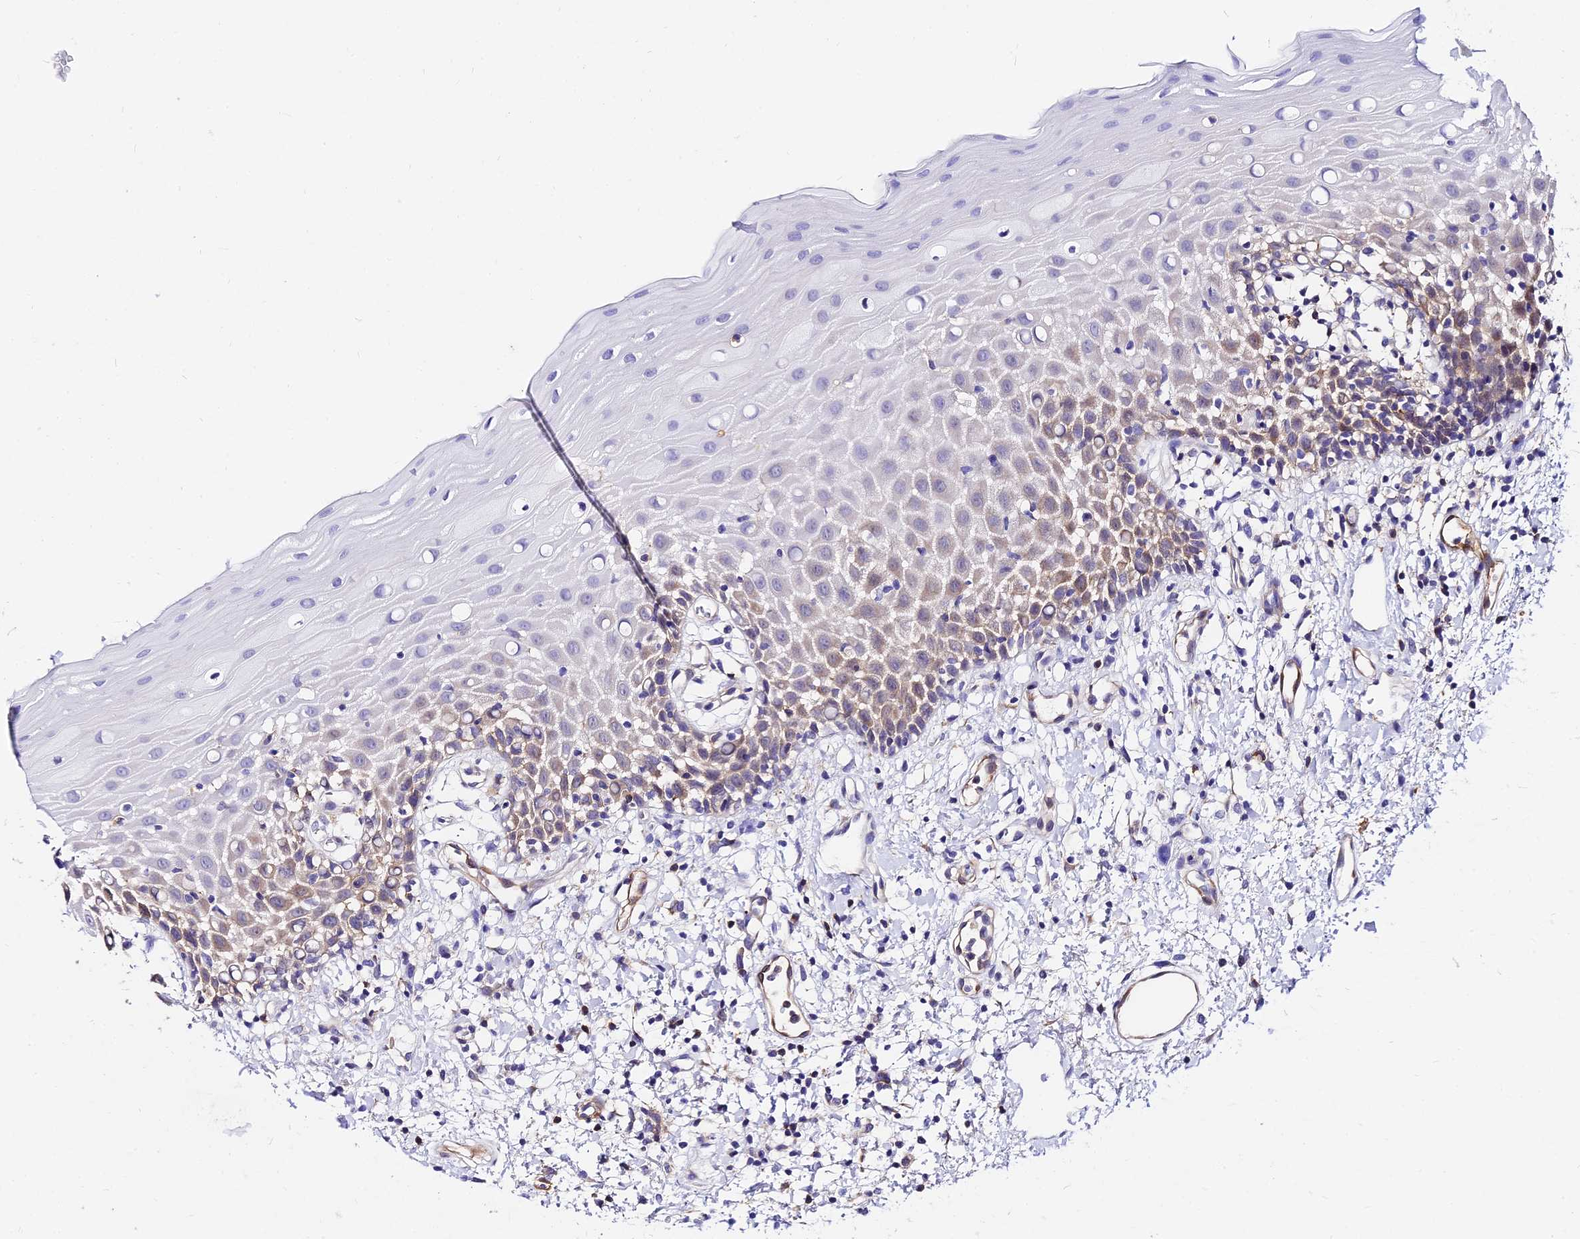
{"staining": {"intensity": "moderate", "quantity": "<25%", "location": "cytoplasmic/membranous"}, "tissue": "oral mucosa", "cell_type": "Squamous epithelial cells", "image_type": "normal", "snomed": [{"axis": "morphology", "description": "Normal tissue, NOS"}, {"axis": "topography", "description": "Oral tissue"}], "caption": "Immunohistochemistry (IHC) staining of benign oral mucosa, which reveals low levels of moderate cytoplasmic/membranous expression in approximately <25% of squamous epithelial cells indicating moderate cytoplasmic/membranous protein expression. The staining was performed using DAB (3,3'-diaminobenzidine) (brown) for protein detection and nuclei were counterstained in hematoxylin (blue).", "gene": "CSRP1", "patient": {"sex": "female", "age": 70}}